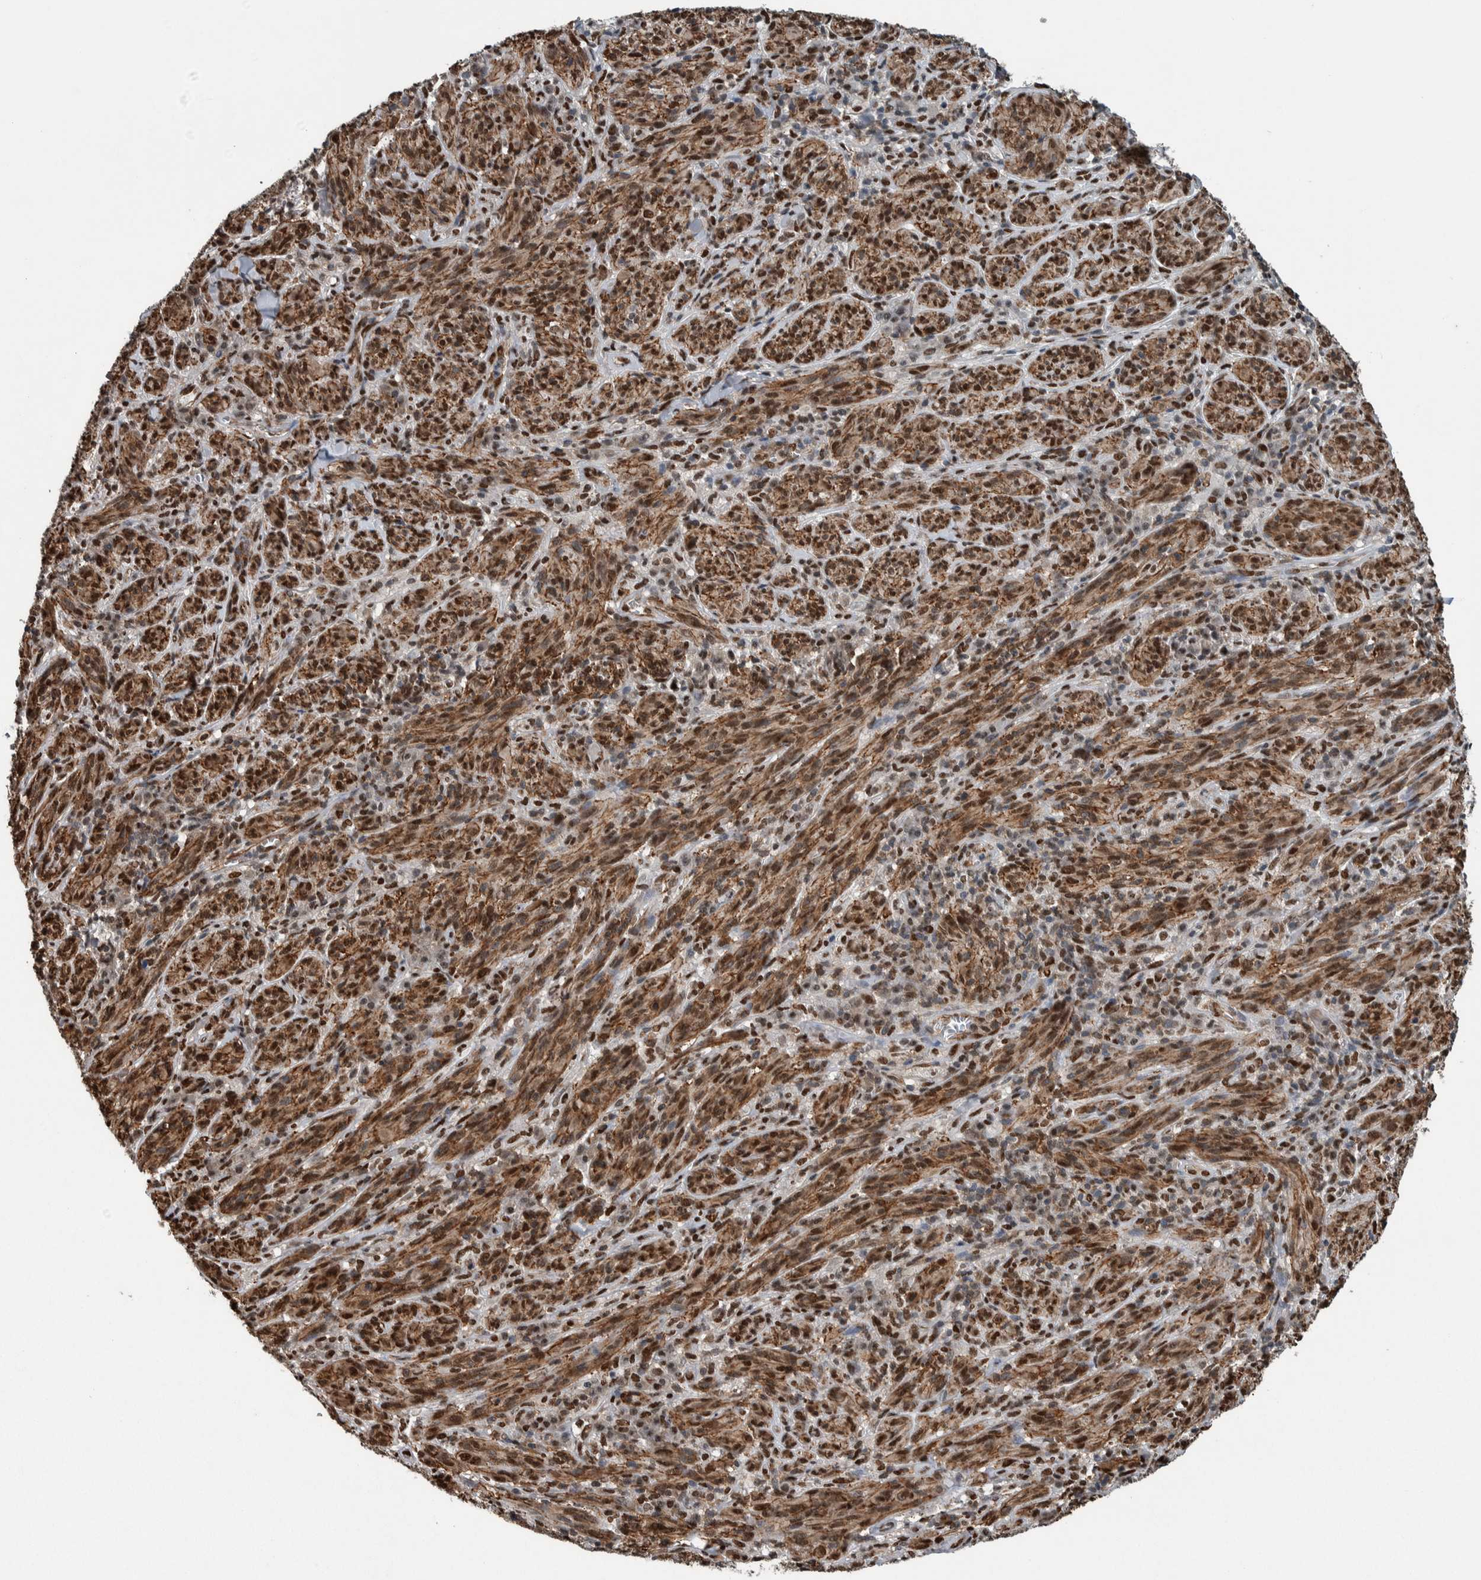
{"staining": {"intensity": "strong", "quantity": ">75%", "location": "cytoplasmic/membranous,nuclear"}, "tissue": "melanoma", "cell_type": "Tumor cells", "image_type": "cancer", "snomed": [{"axis": "morphology", "description": "Malignant melanoma, NOS"}, {"axis": "topography", "description": "Skin of head"}], "caption": "A brown stain highlights strong cytoplasmic/membranous and nuclear positivity of a protein in human malignant melanoma tumor cells.", "gene": "FAM135B", "patient": {"sex": "male", "age": 96}}